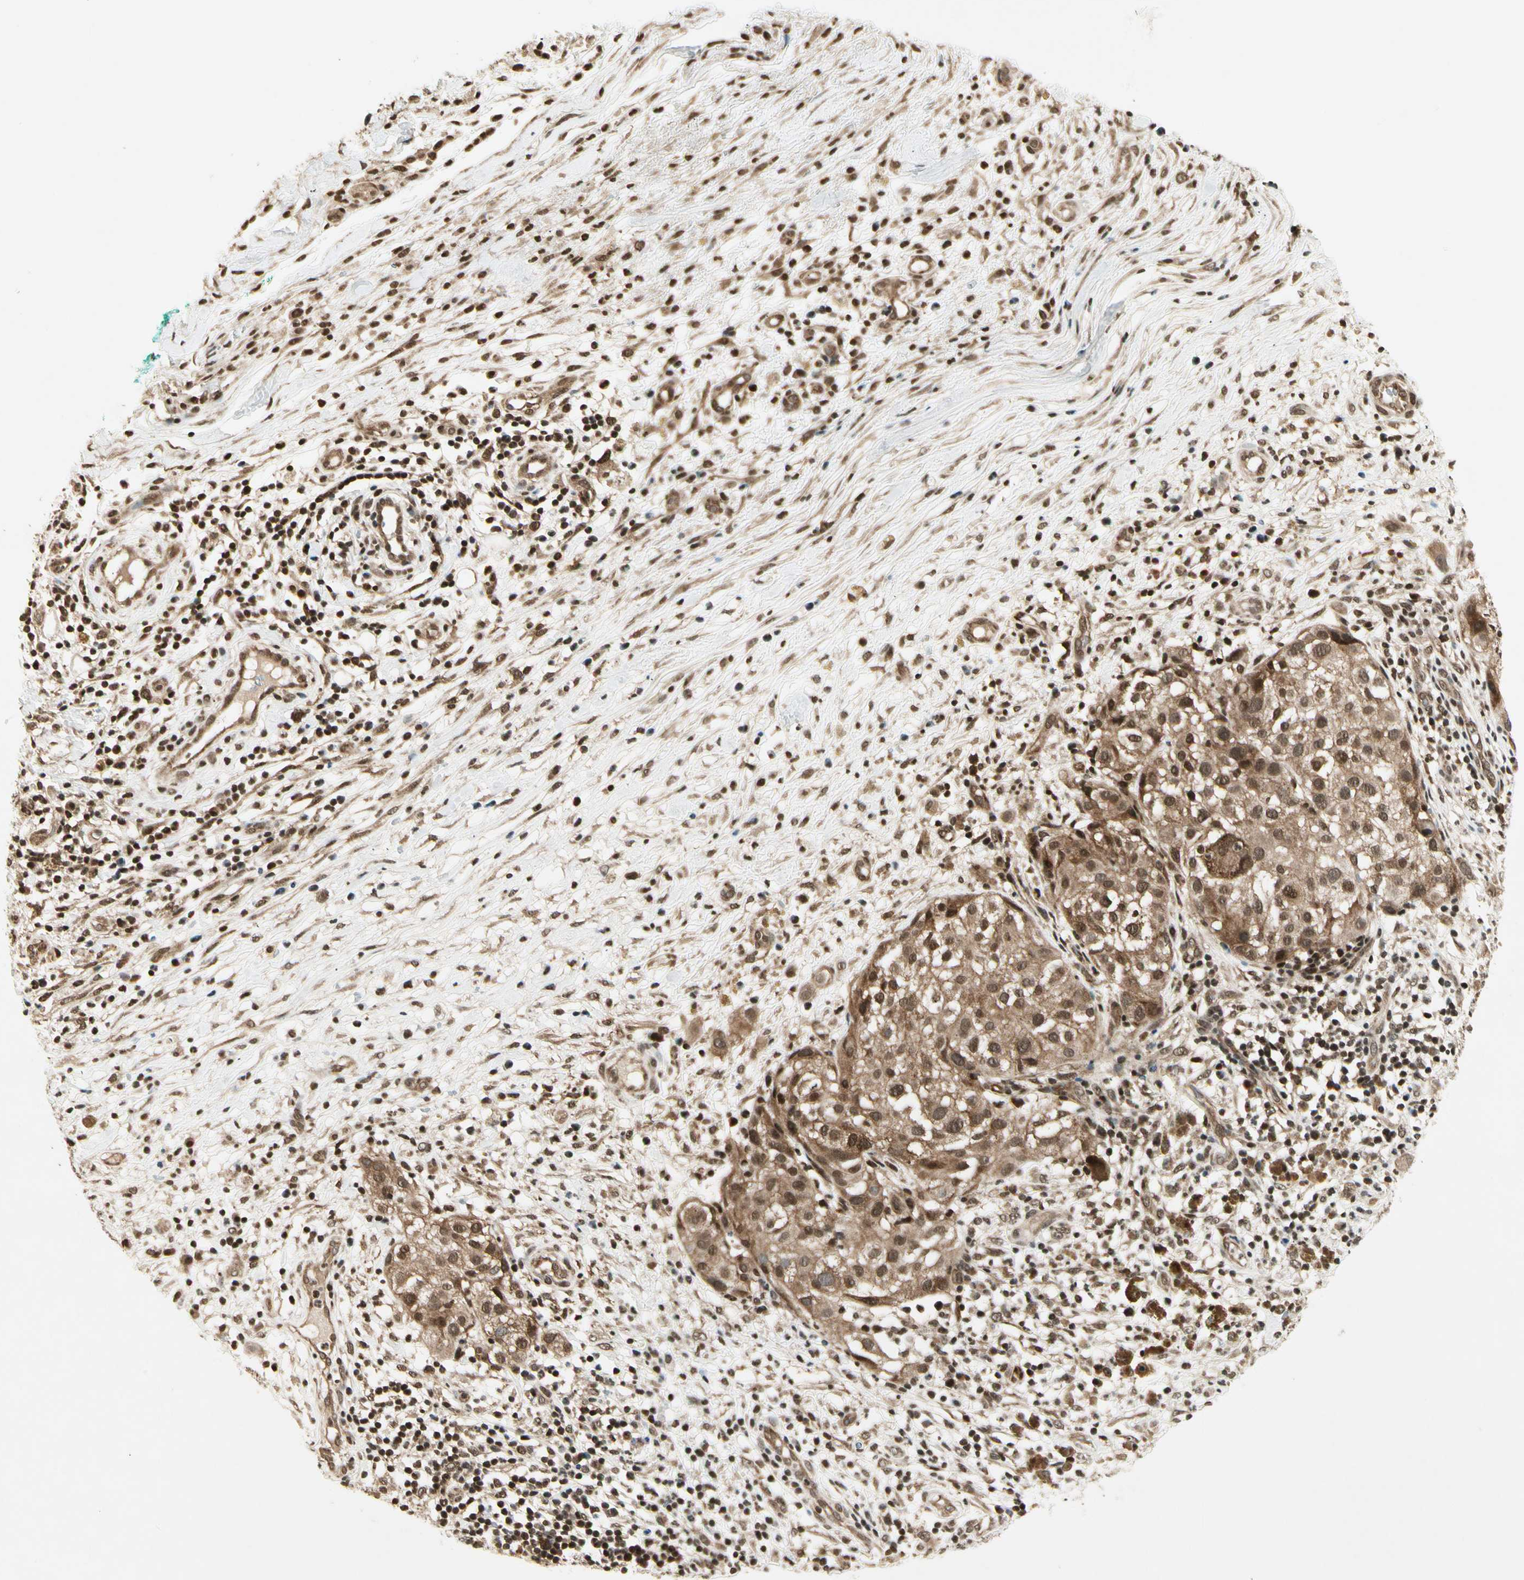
{"staining": {"intensity": "moderate", "quantity": ">75%", "location": "cytoplasmic/membranous,nuclear"}, "tissue": "melanoma", "cell_type": "Tumor cells", "image_type": "cancer", "snomed": [{"axis": "morphology", "description": "Necrosis, NOS"}, {"axis": "morphology", "description": "Malignant melanoma, NOS"}, {"axis": "topography", "description": "Skin"}], "caption": "DAB (3,3'-diaminobenzidine) immunohistochemical staining of melanoma exhibits moderate cytoplasmic/membranous and nuclear protein staining in about >75% of tumor cells.", "gene": "SMN2", "patient": {"sex": "female", "age": 87}}